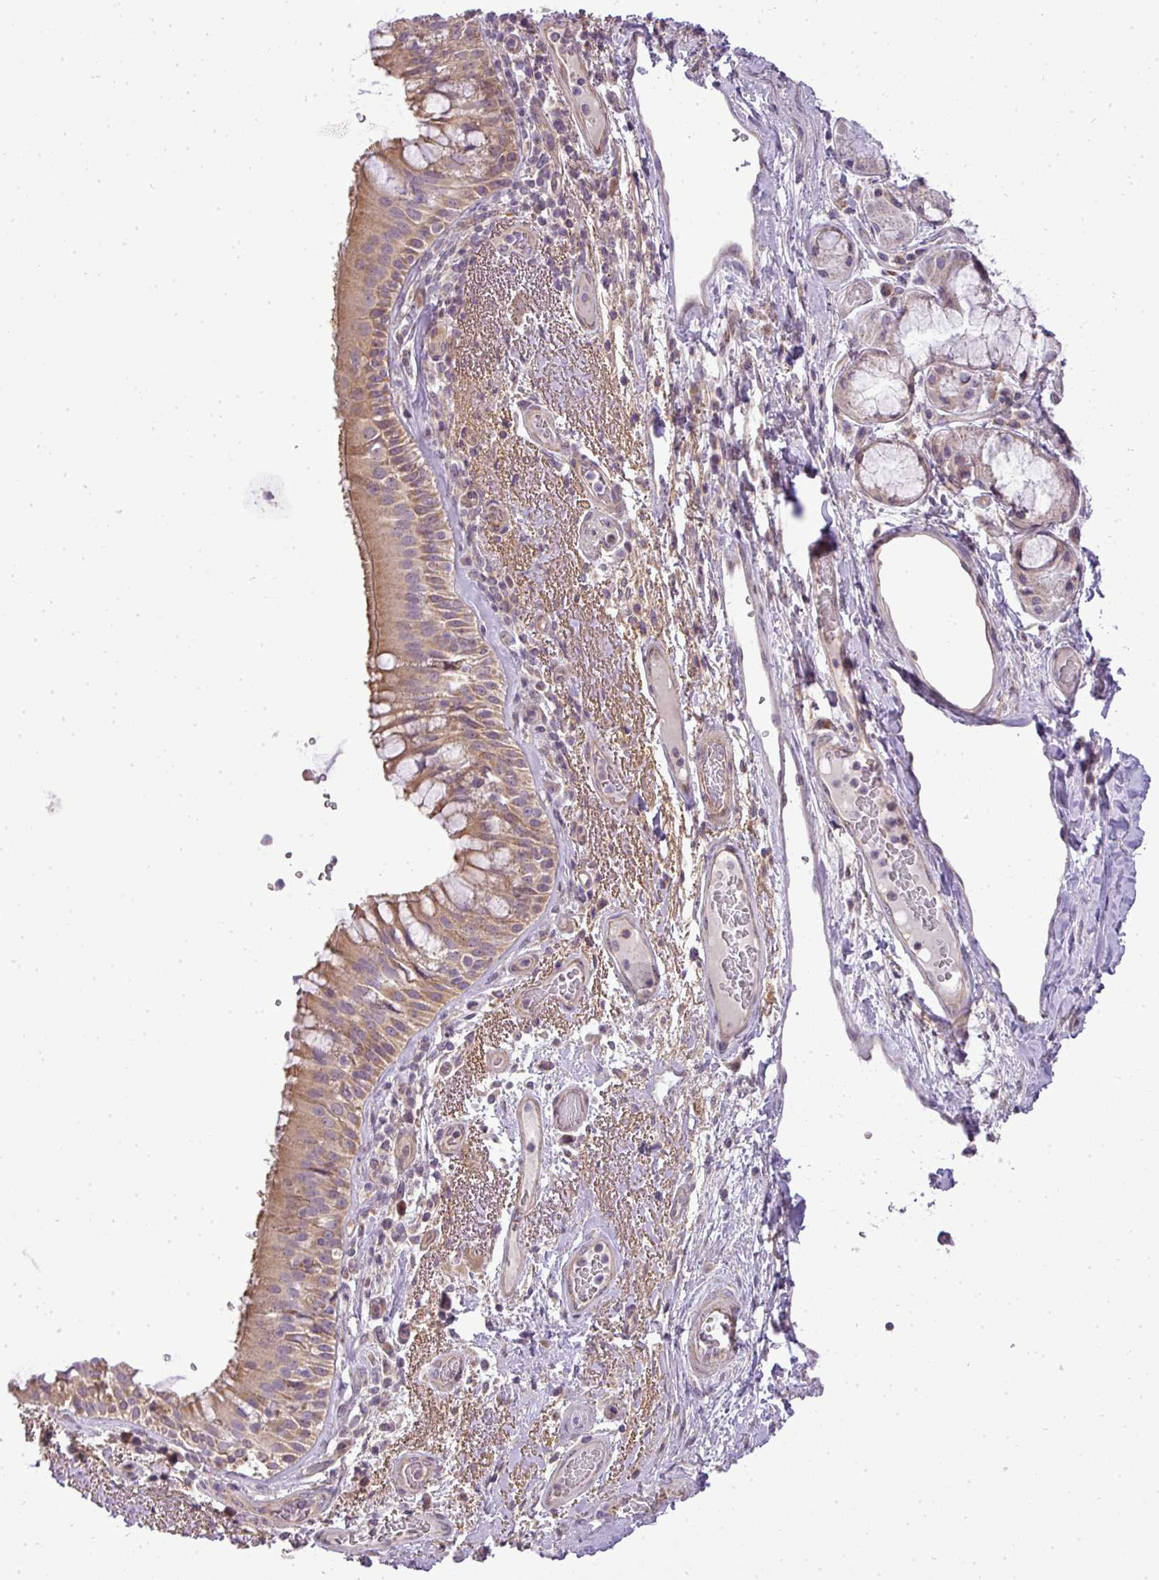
{"staining": {"intensity": "moderate", "quantity": ">75%", "location": "cytoplasmic/membranous"}, "tissue": "bronchus", "cell_type": "Respiratory epithelial cells", "image_type": "normal", "snomed": [{"axis": "morphology", "description": "Normal tissue, NOS"}, {"axis": "topography", "description": "Cartilage tissue"}, {"axis": "topography", "description": "Bronchus"}], "caption": "Unremarkable bronchus displays moderate cytoplasmic/membranous staining in approximately >75% of respiratory epithelial cells Nuclei are stained in blue..", "gene": "ZDHHC1", "patient": {"sex": "male", "age": 63}}